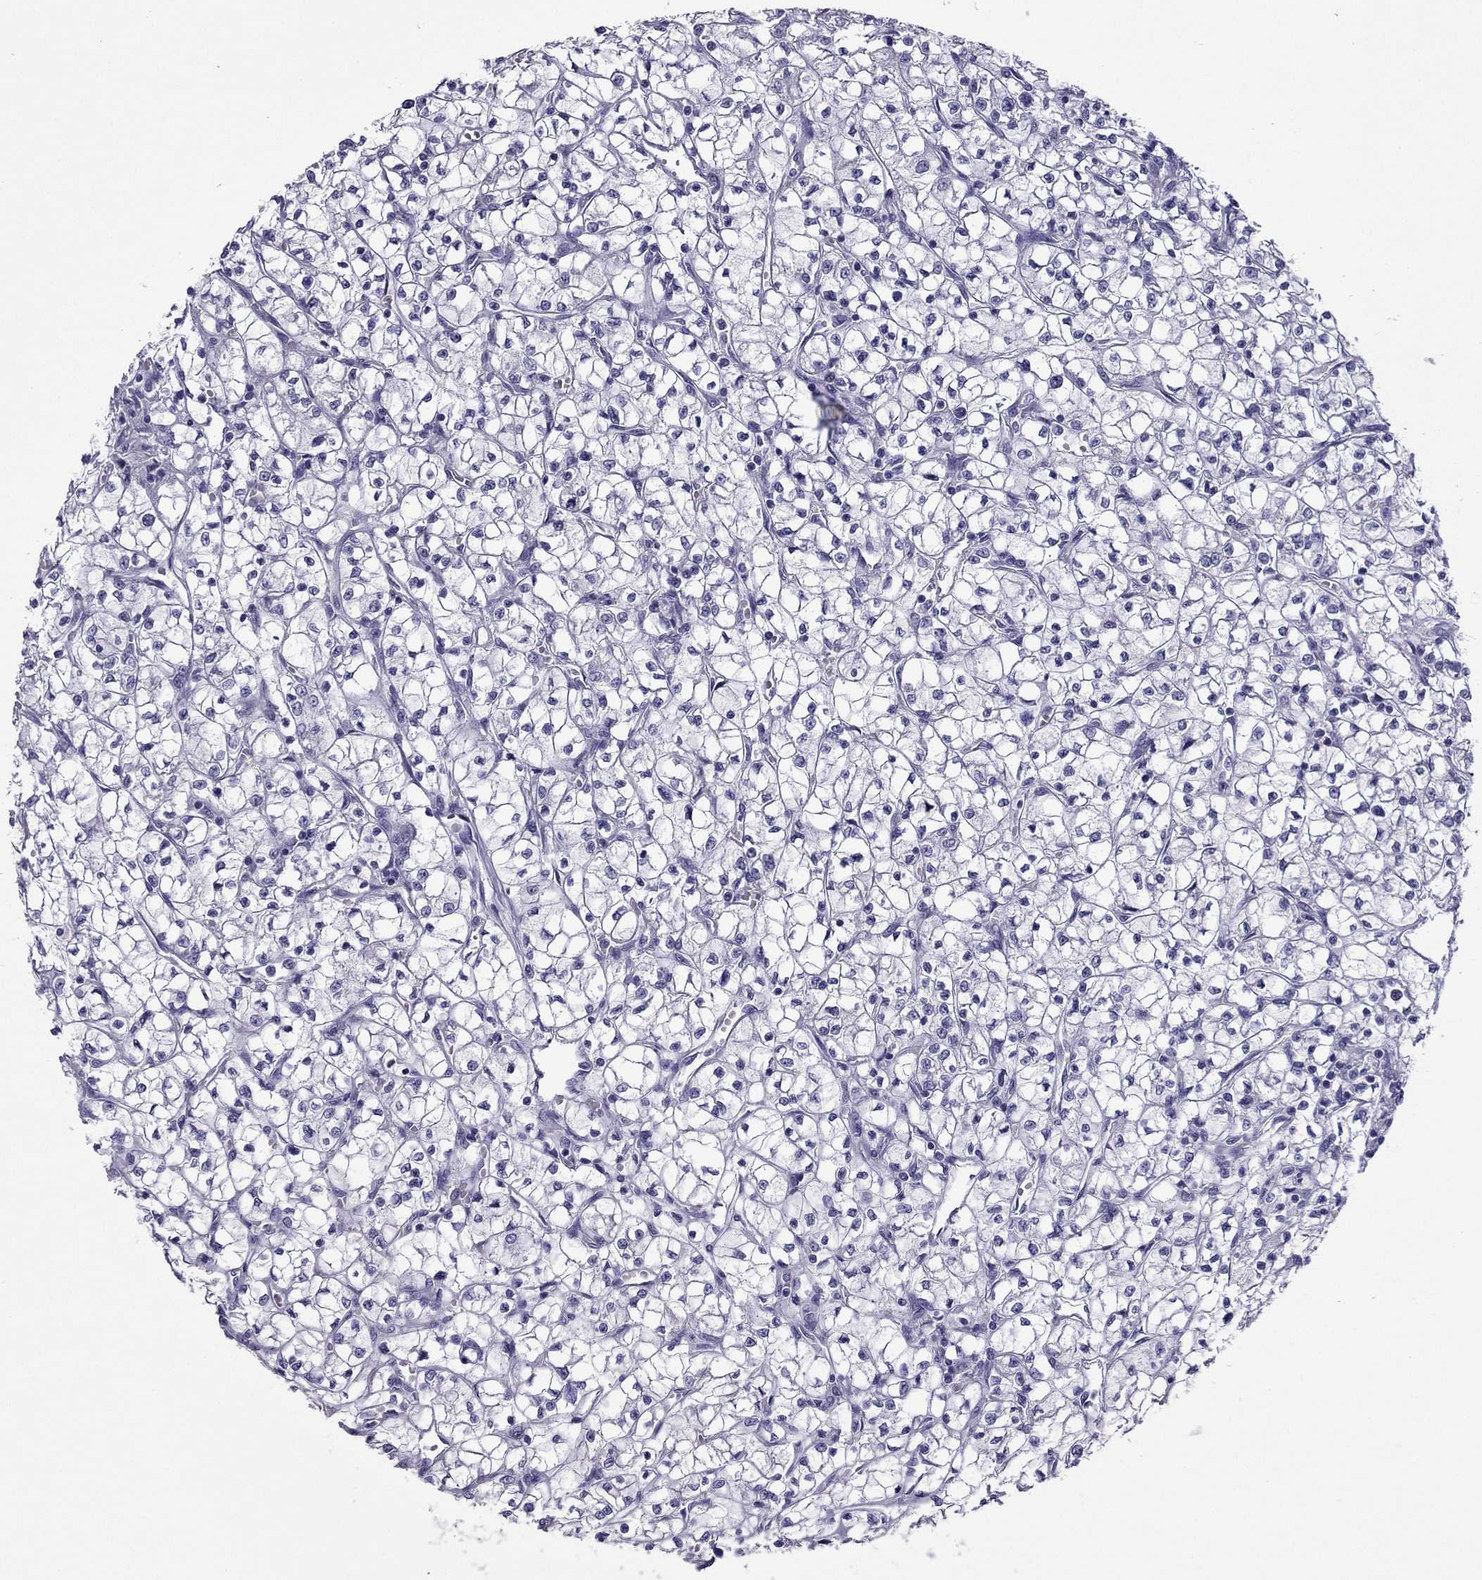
{"staining": {"intensity": "negative", "quantity": "none", "location": "none"}, "tissue": "renal cancer", "cell_type": "Tumor cells", "image_type": "cancer", "snomed": [{"axis": "morphology", "description": "Adenocarcinoma, NOS"}, {"axis": "topography", "description": "Kidney"}], "caption": "There is no significant positivity in tumor cells of renal cancer.", "gene": "MYLK3", "patient": {"sex": "female", "age": 64}}